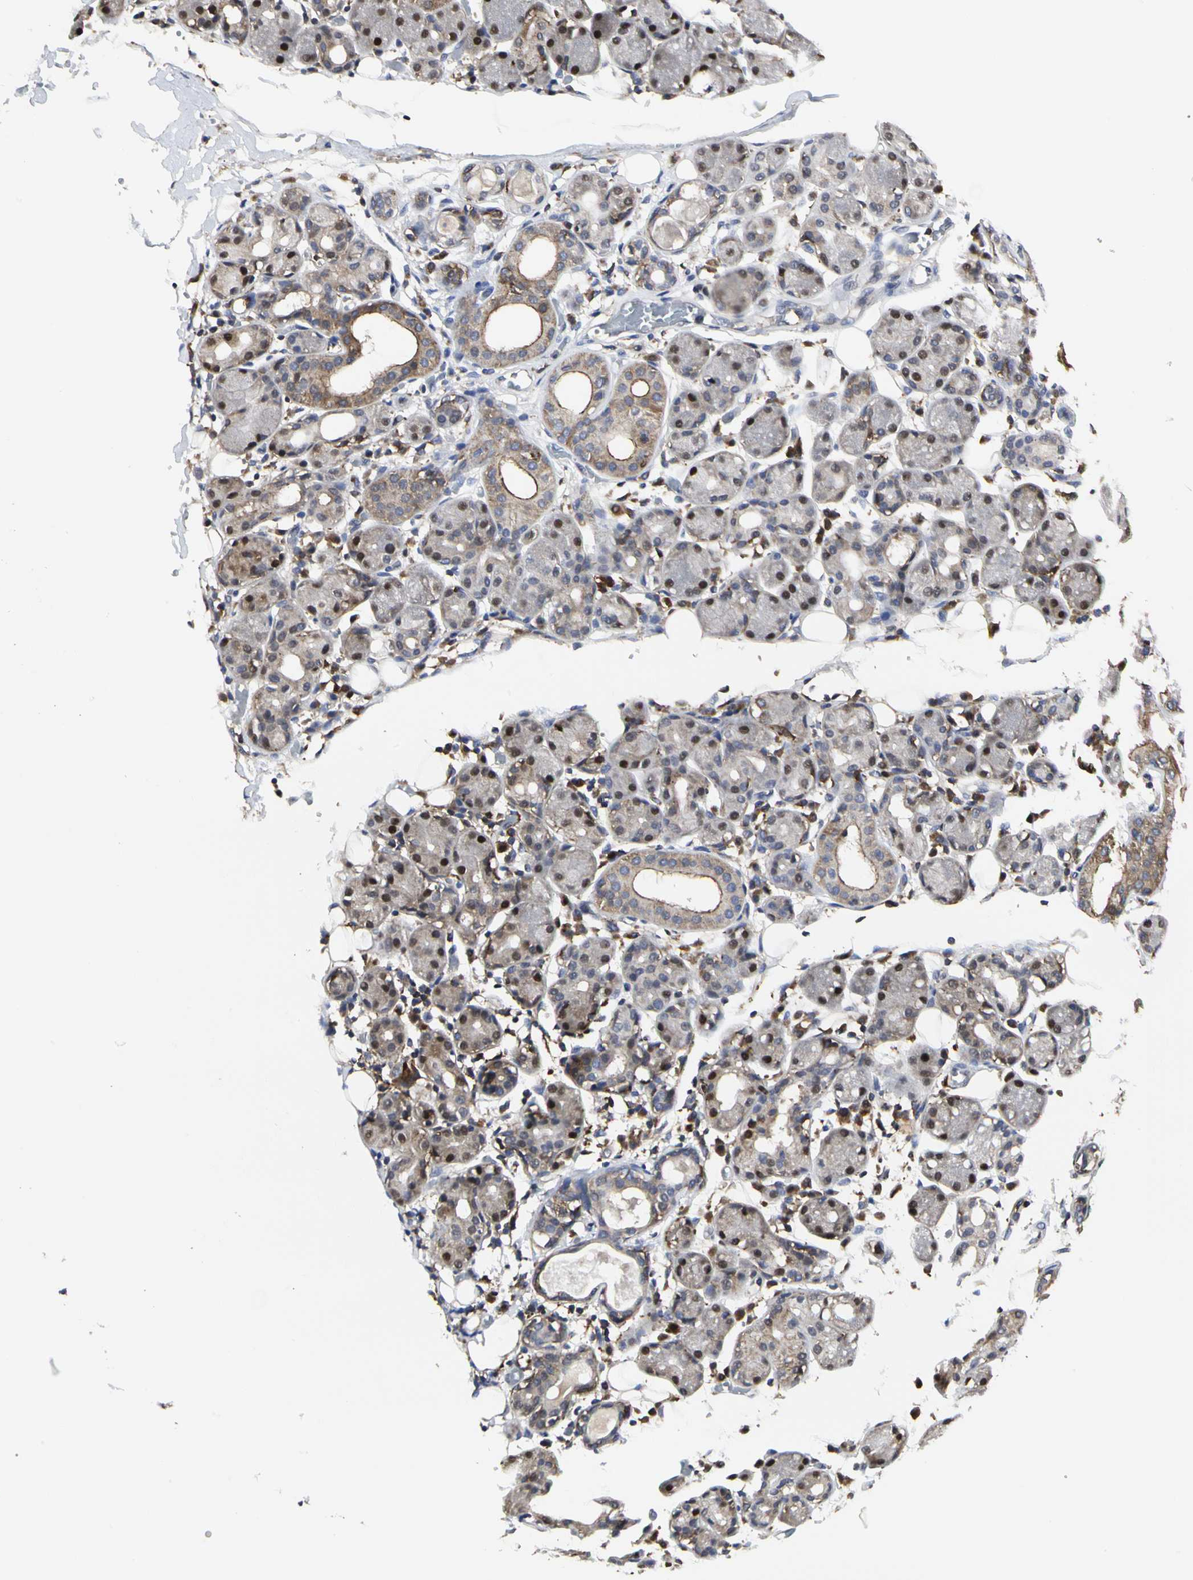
{"staining": {"intensity": "moderate", "quantity": "<25%", "location": "cytoplasmic/membranous,nuclear"}, "tissue": "salivary gland", "cell_type": "Glandular cells", "image_type": "normal", "snomed": [{"axis": "morphology", "description": "Normal tissue, NOS"}, {"axis": "topography", "description": "Salivary gland"}, {"axis": "topography", "description": "Peripheral nerve tissue"}], "caption": "This micrograph displays IHC staining of benign human salivary gland, with low moderate cytoplasmic/membranous,nuclear expression in approximately <25% of glandular cells.", "gene": "NAPG", "patient": {"sex": "male", "age": 62}}